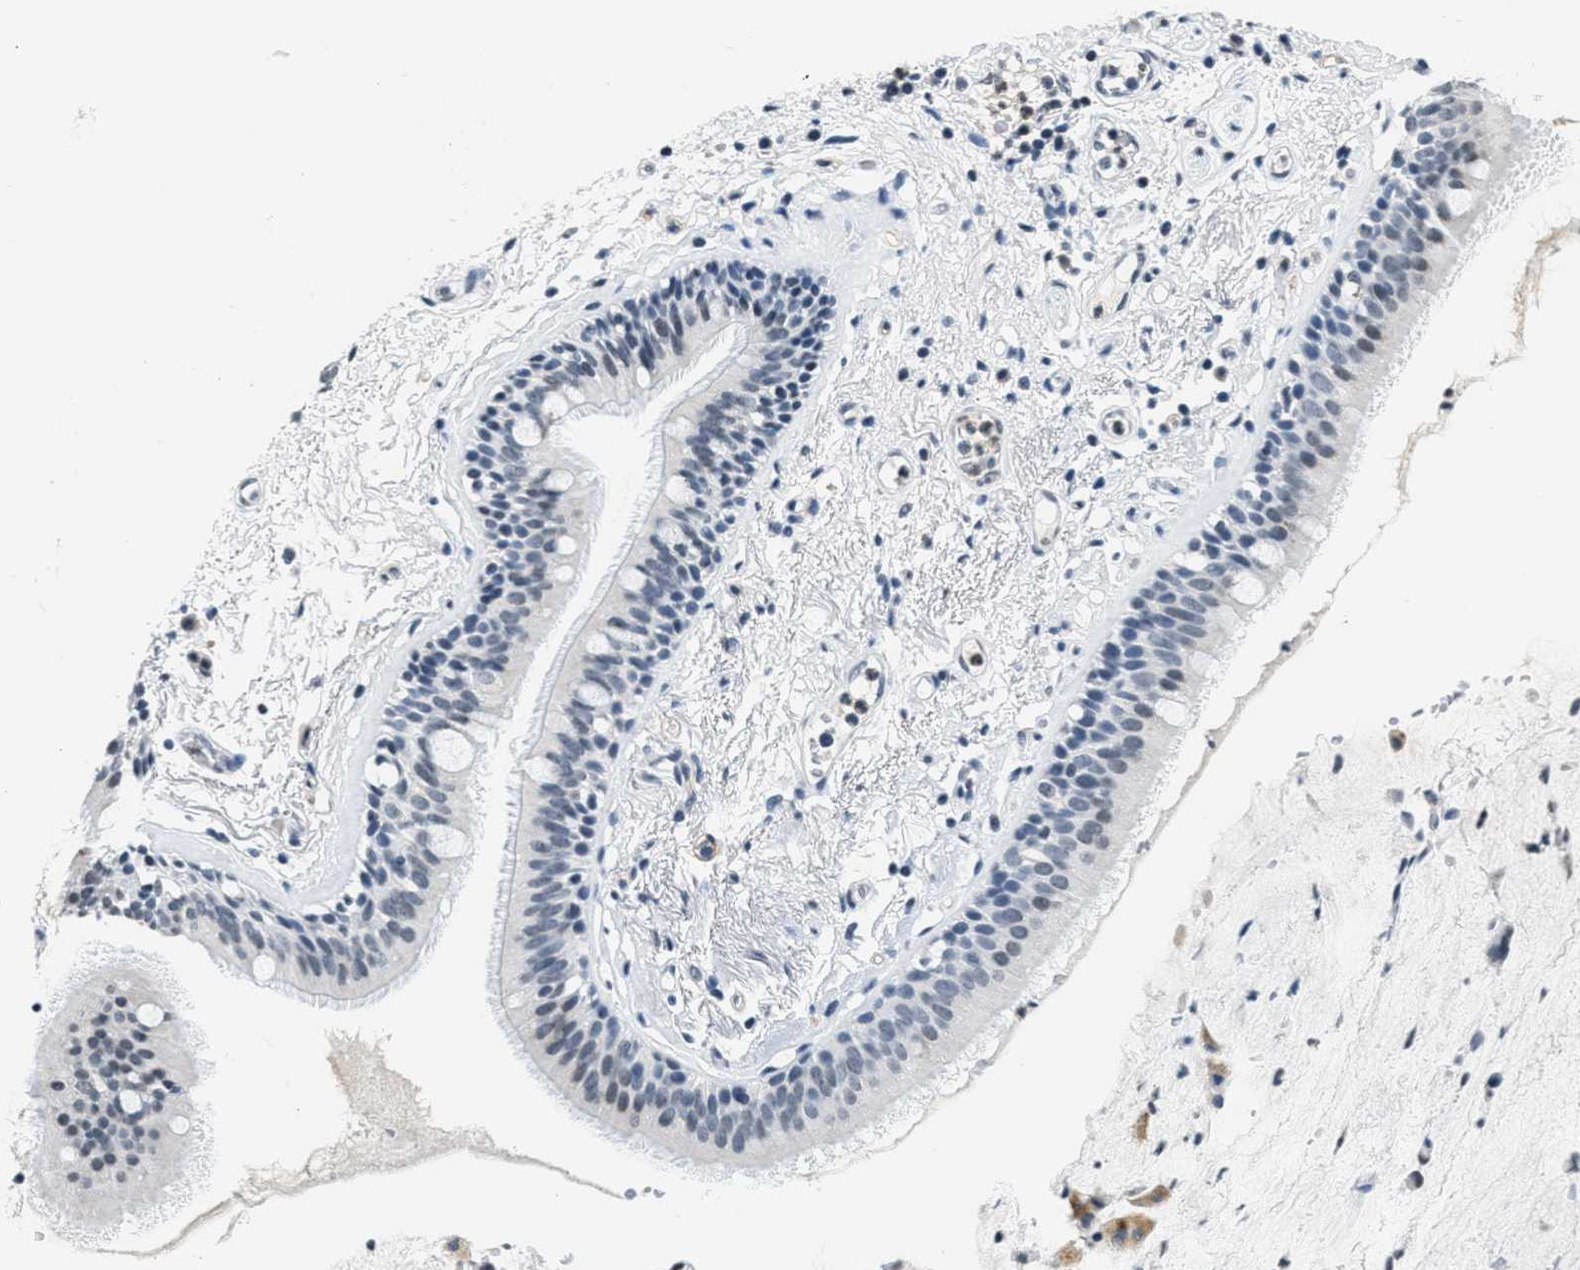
{"staining": {"intensity": "negative", "quantity": "none", "location": "none"}, "tissue": "bronchus", "cell_type": "Respiratory epithelial cells", "image_type": "normal", "snomed": [{"axis": "morphology", "description": "Normal tissue, NOS"}, {"axis": "topography", "description": "Cartilage tissue"}], "caption": "Immunohistochemistry histopathology image of normal human bronchus stained for a protein (brown), which demonstrates no expression in respiratory epithelial cells.", "gene": "CA4", "patient": {"sex": "female", "age": 63}}